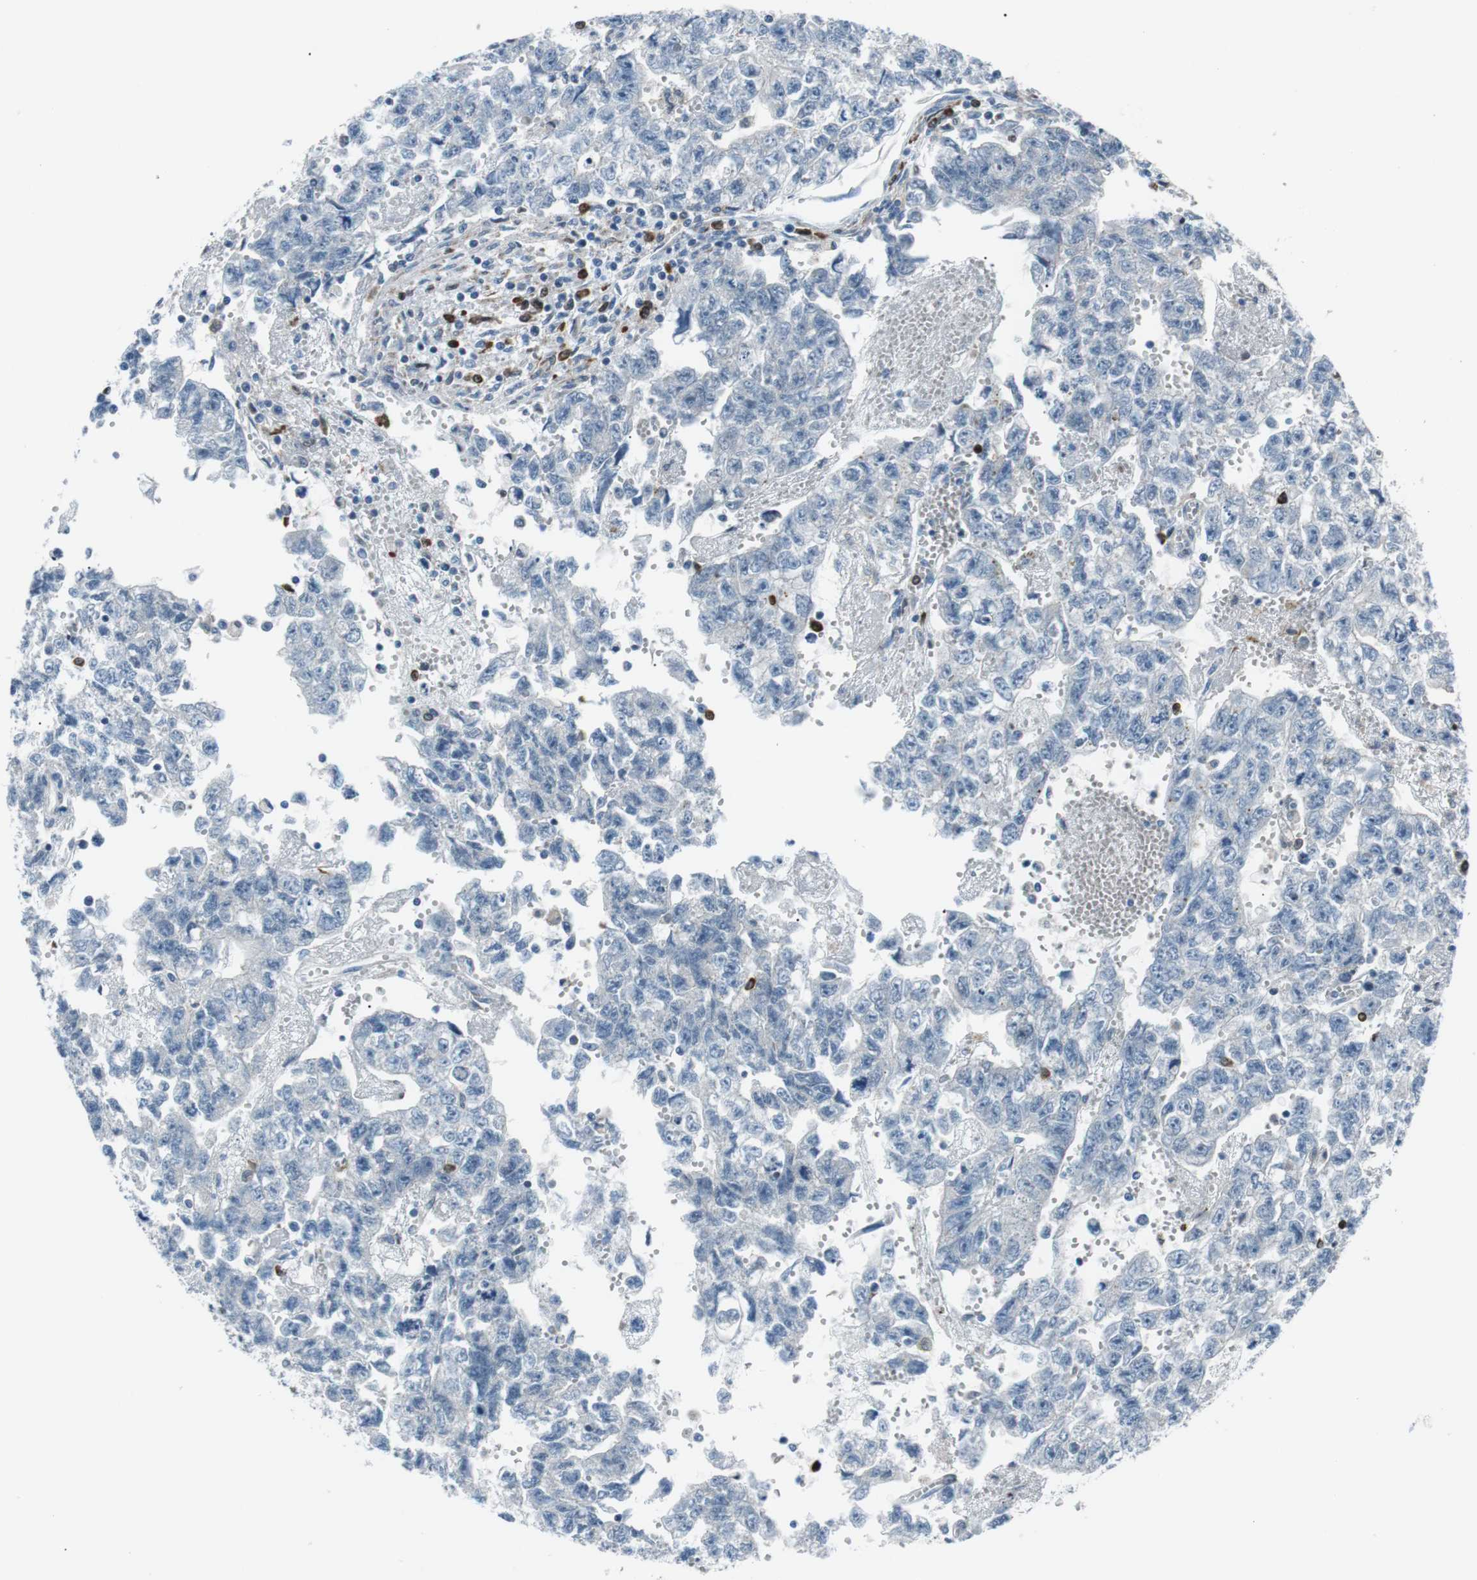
{"staining": {"intensity": "negative", "quantity": "none", "location": "none"}, "tissue": "testis cancer", "cell_type": "Tumor cells", "image_type": "cancer", "snomed": [{"axis": "morphology", "description": "Seminoma, NOS"}, {"axis": "morphology", "description": "Carcinoma, Embryonal, NOS"}, {"axis": "topography", "description": "Testis"}], "caption": "Testis embryonal carcinoma stained for a protein using immunohistochemistry (IHC) shows no positivity tumor cells.", "gene": "BLNK", "patient": {"sex": "male", "age": 38}}